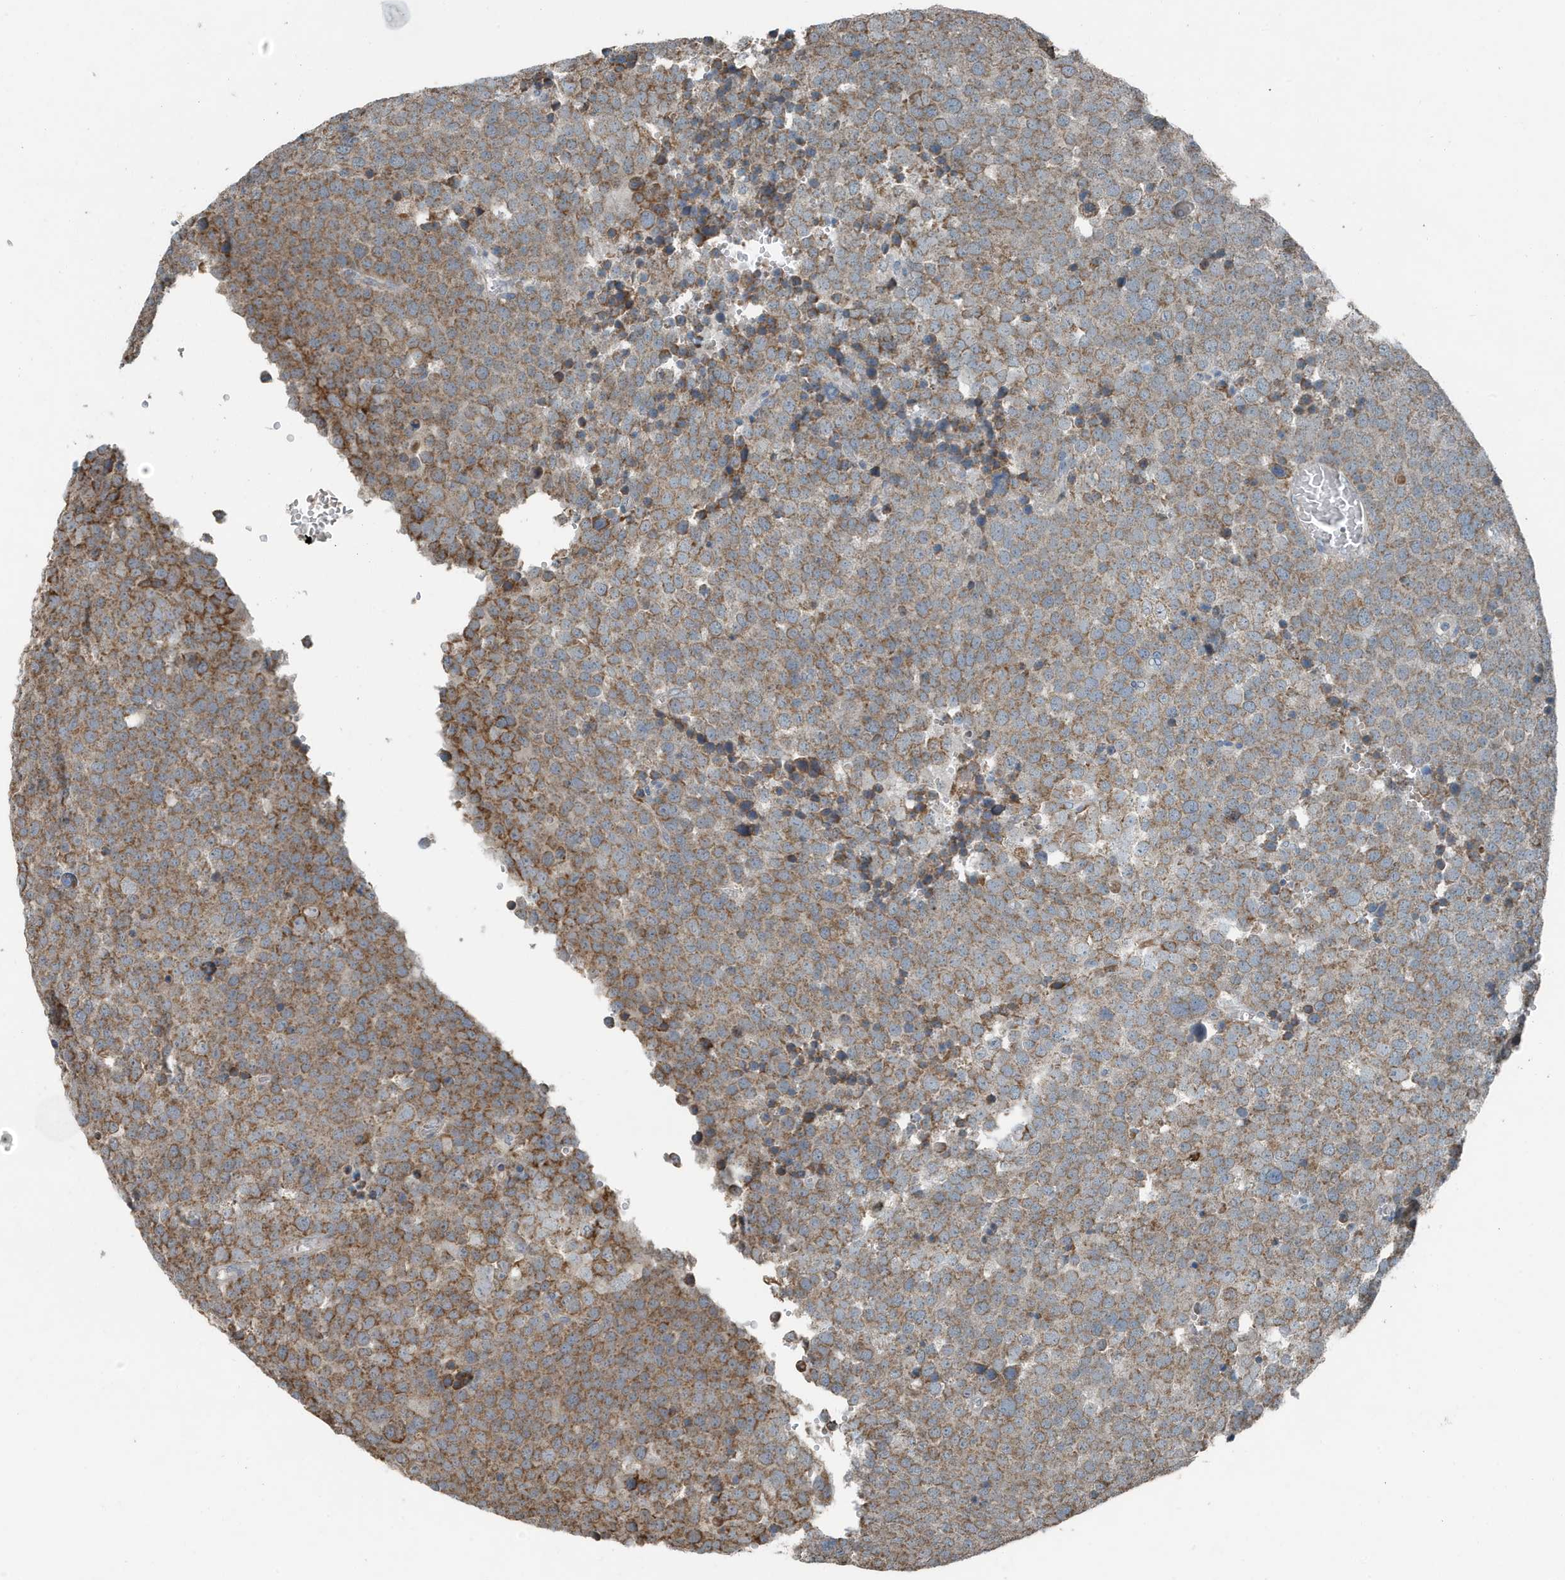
{"staining": {"intensity": "moderate", "quantity": ">75%", "location": "cytoplasmic/membranous"}, "tissue": "testis cancer", "cell_type": "Tumor cells", "image_type": "cancer", "snomed": [{"axis": "morphology", "description": "Seminoma, NOS"}, {"axis": "topography", "description": "Testis"}], "caption": "Tumor cells reveal medium levels of moderate cytoplasmic/membranous expression in about >75% of cells in human testis seminoma. The protein of interest is stained brown, and the nuclei are stained in blue (DAB (3,3'-diaminobenzidine) IHC with brightfield microscopy, high magnification).", "gene": "MT-CYB", "patient": {"sex": "male", "age": 71}}